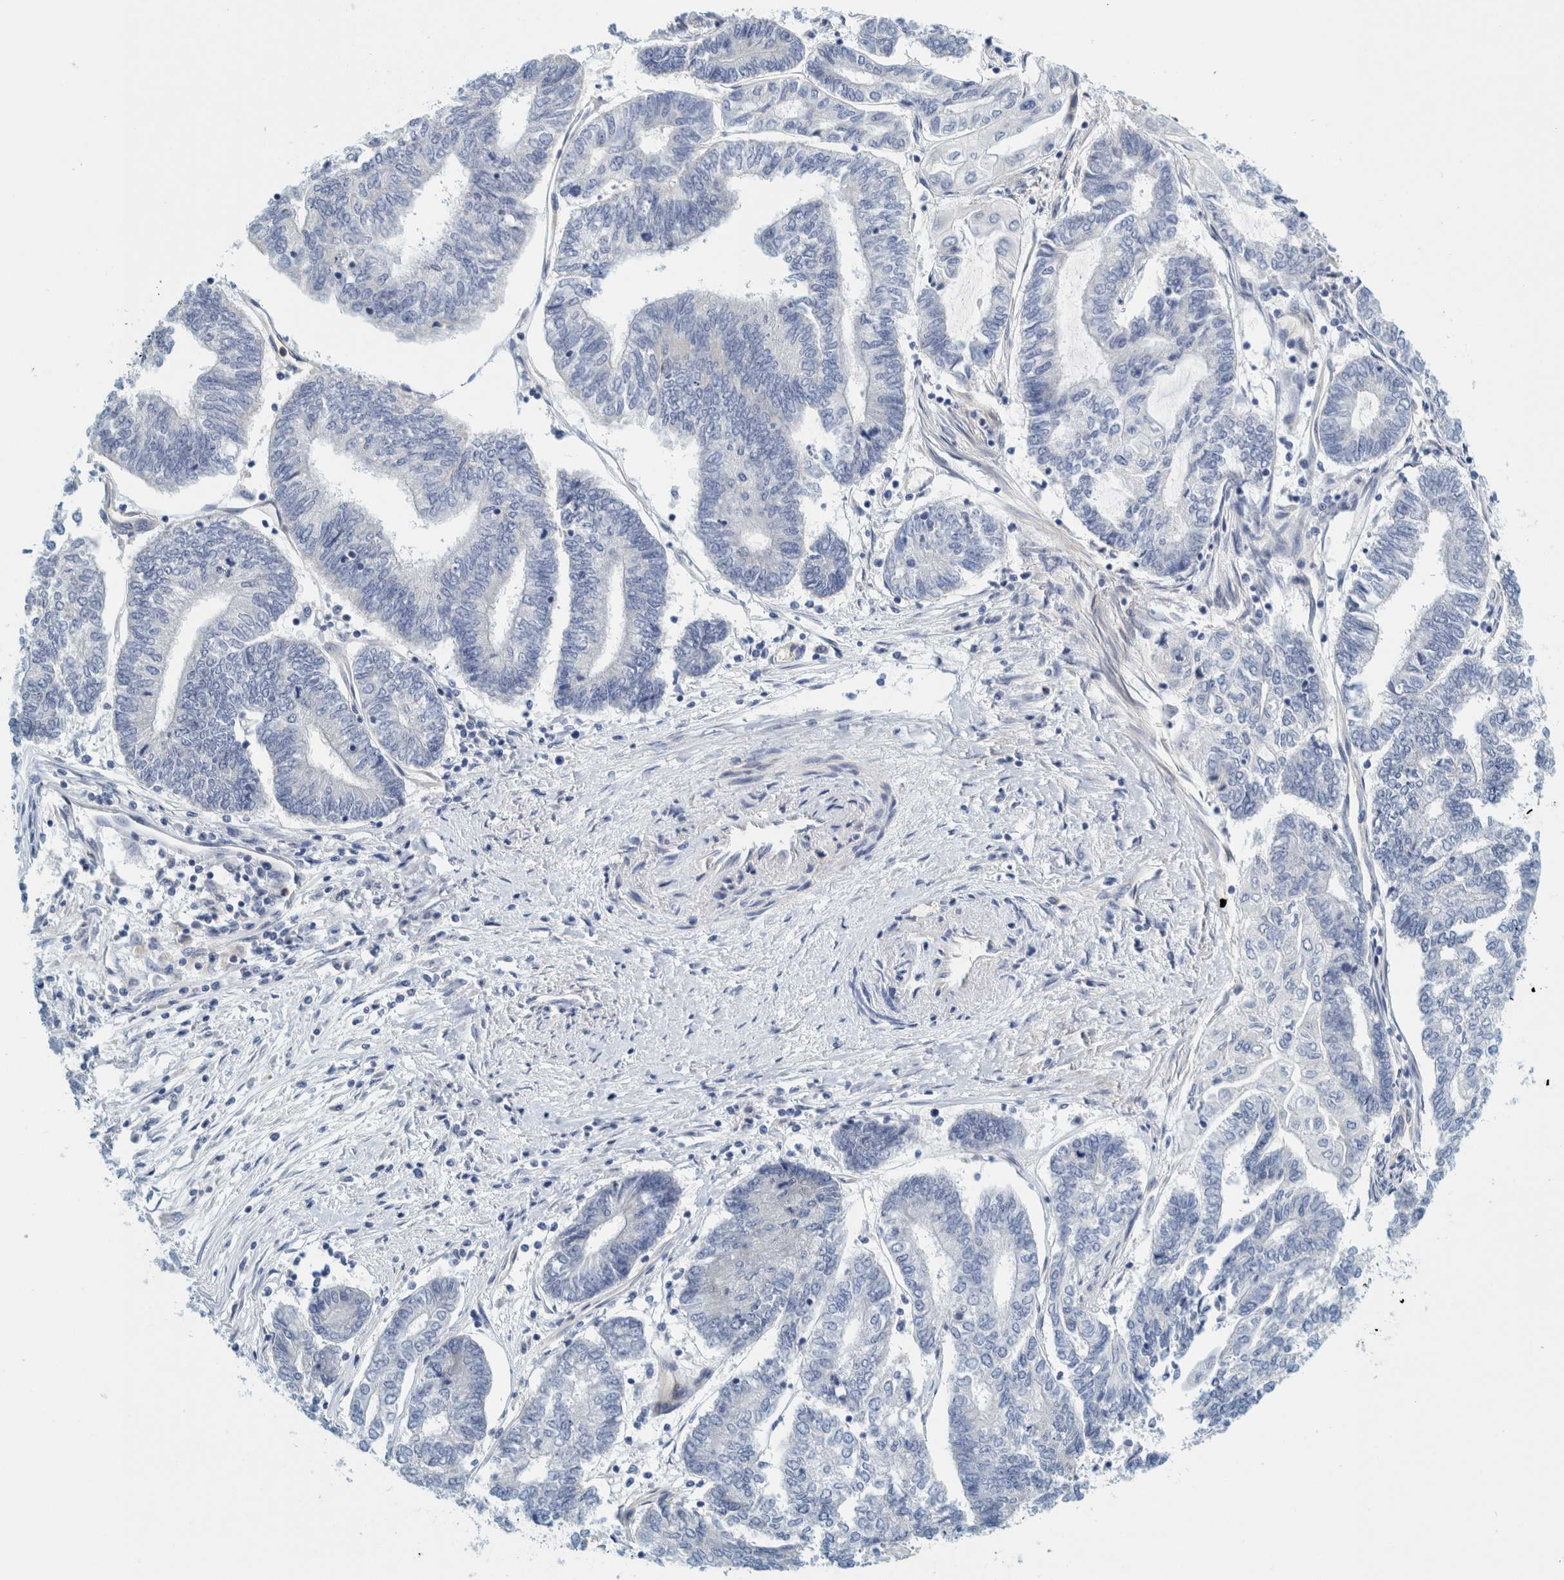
{"staining": {"intensity": "negative", "quantity": "none", "location": "none"}, "tissue": "endometrial cancer", "cell_type": "Tumor cells", "image_type": "cancer", "snomed": [{"axis": "morphology", "description": "Adenocarcinoma, NOS"}, {"axis": "topography", "description": "Uterus"}, {"axis": "topography", "description": "Endometrium"}], "caption": "Immunohistochemical staining of human endometrial cancer displays no significant positivity in tumor cells. (DAB (3,3'-diaminobenzidine) immunohistochemistry, high magnification).", "gene": "ZNF324B", "patient": {"sex": "female", "age": 70}}